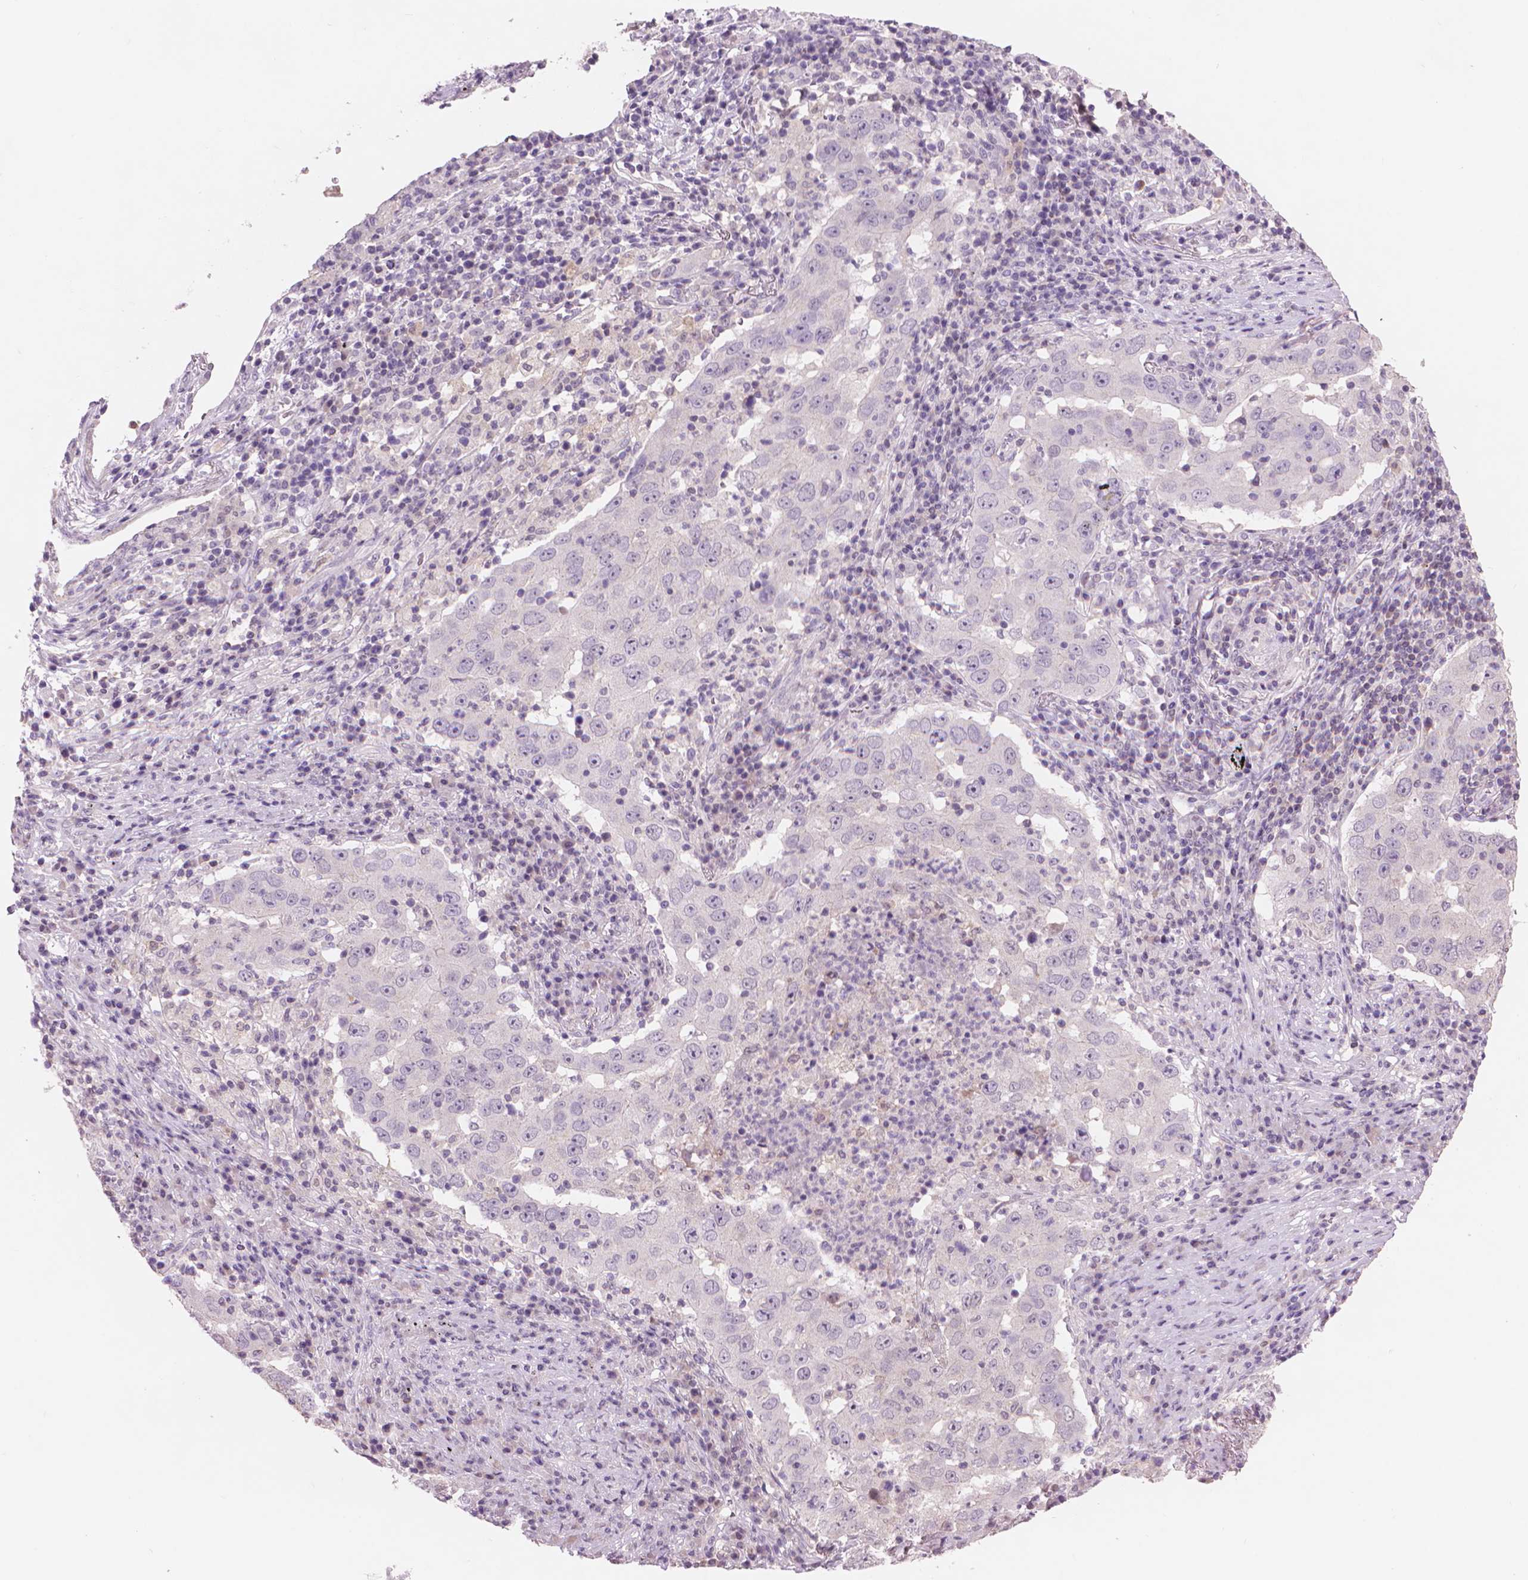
{"staining": {"intensity": "negative", "quantity": "none", "location": "none"}, "tissue": "lung cancer", "cell_type": "Tumor cells", "image_type": "cancer", "snomed": [{"axis": "morphology", "description": "Adenocarcinoma, NOS"}, {"axis": "topography", "description": "Lung"}], "caption": "Immunohistochemistry (IHC) photomicrograph of neoplastic tissue: lung cancer stained with DAB displays no significant protein positivity in tumor cells. (DAB IHC visualized using brightfield microscopy, high magnification).", "gene": "ENO2", "patient": {"sex": "male", "age": 73}}